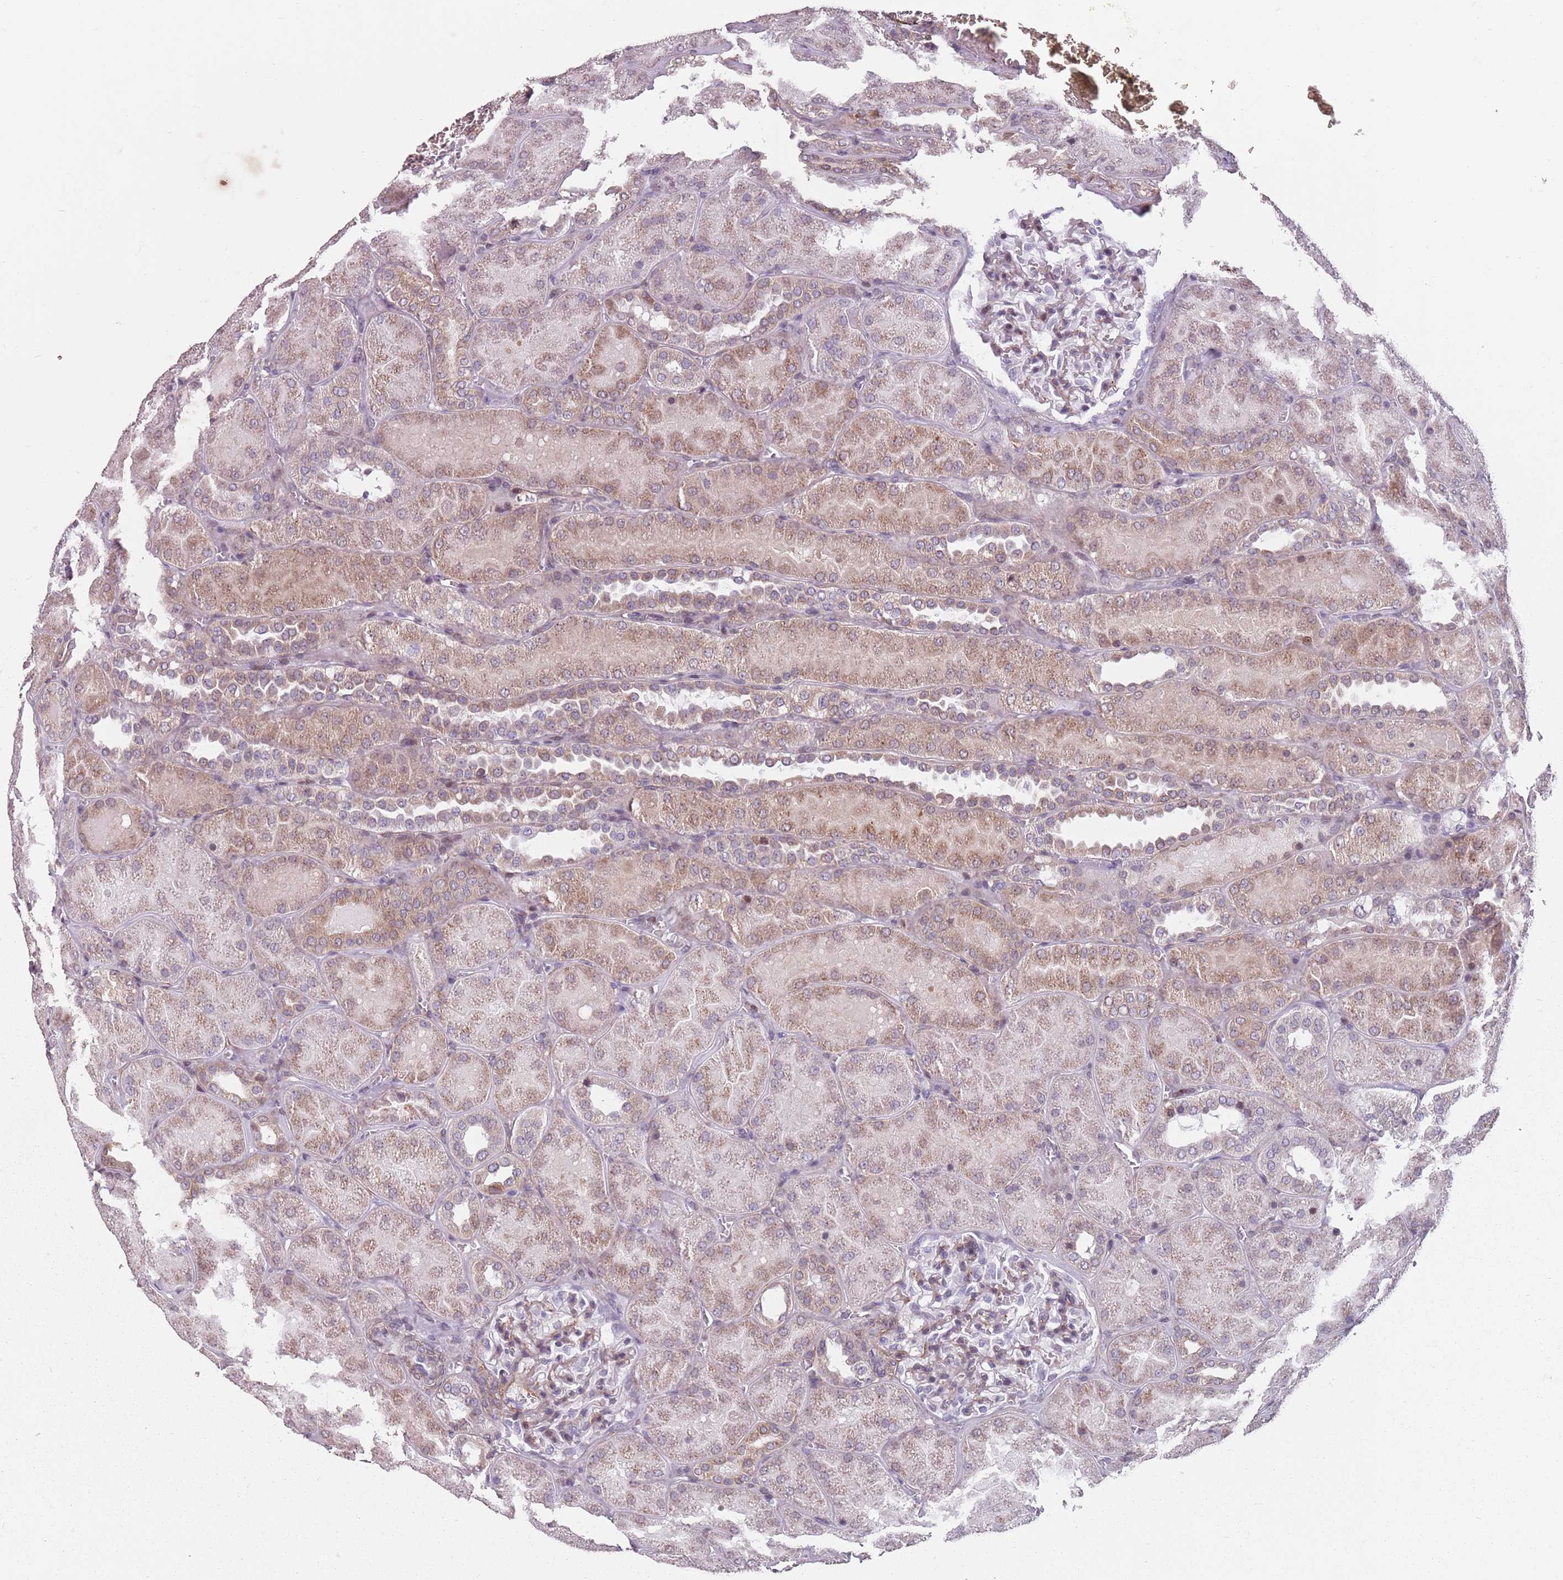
{"staining": {"intensity": "weak", "quantity": "<25%", "location": "cytoplasmic/membranous"}, "tissue": "kidney", "cell_type": "Cells in glomeruli", "image_type": "normal", "snomed": [{"axis": "morphology", "description": "Normal tissue, NOS"}, {"axis": "topography", "description": "Kidney"}], "caption": "A high-resolution photomicrograph shows immunohistochemistry (IHC) staining of unremarkable kidney, which exhibits no significant staining in cells in glomeruli. The staining was performed using DAB (3,3'-diaminobenzidine) to visualize the protein expression in brown, while the nuclei were stained in blue with hematoxylin (Magnification: 20x).", "gene": "TMC4", "patient": {"sex": "male", "age": 28}}